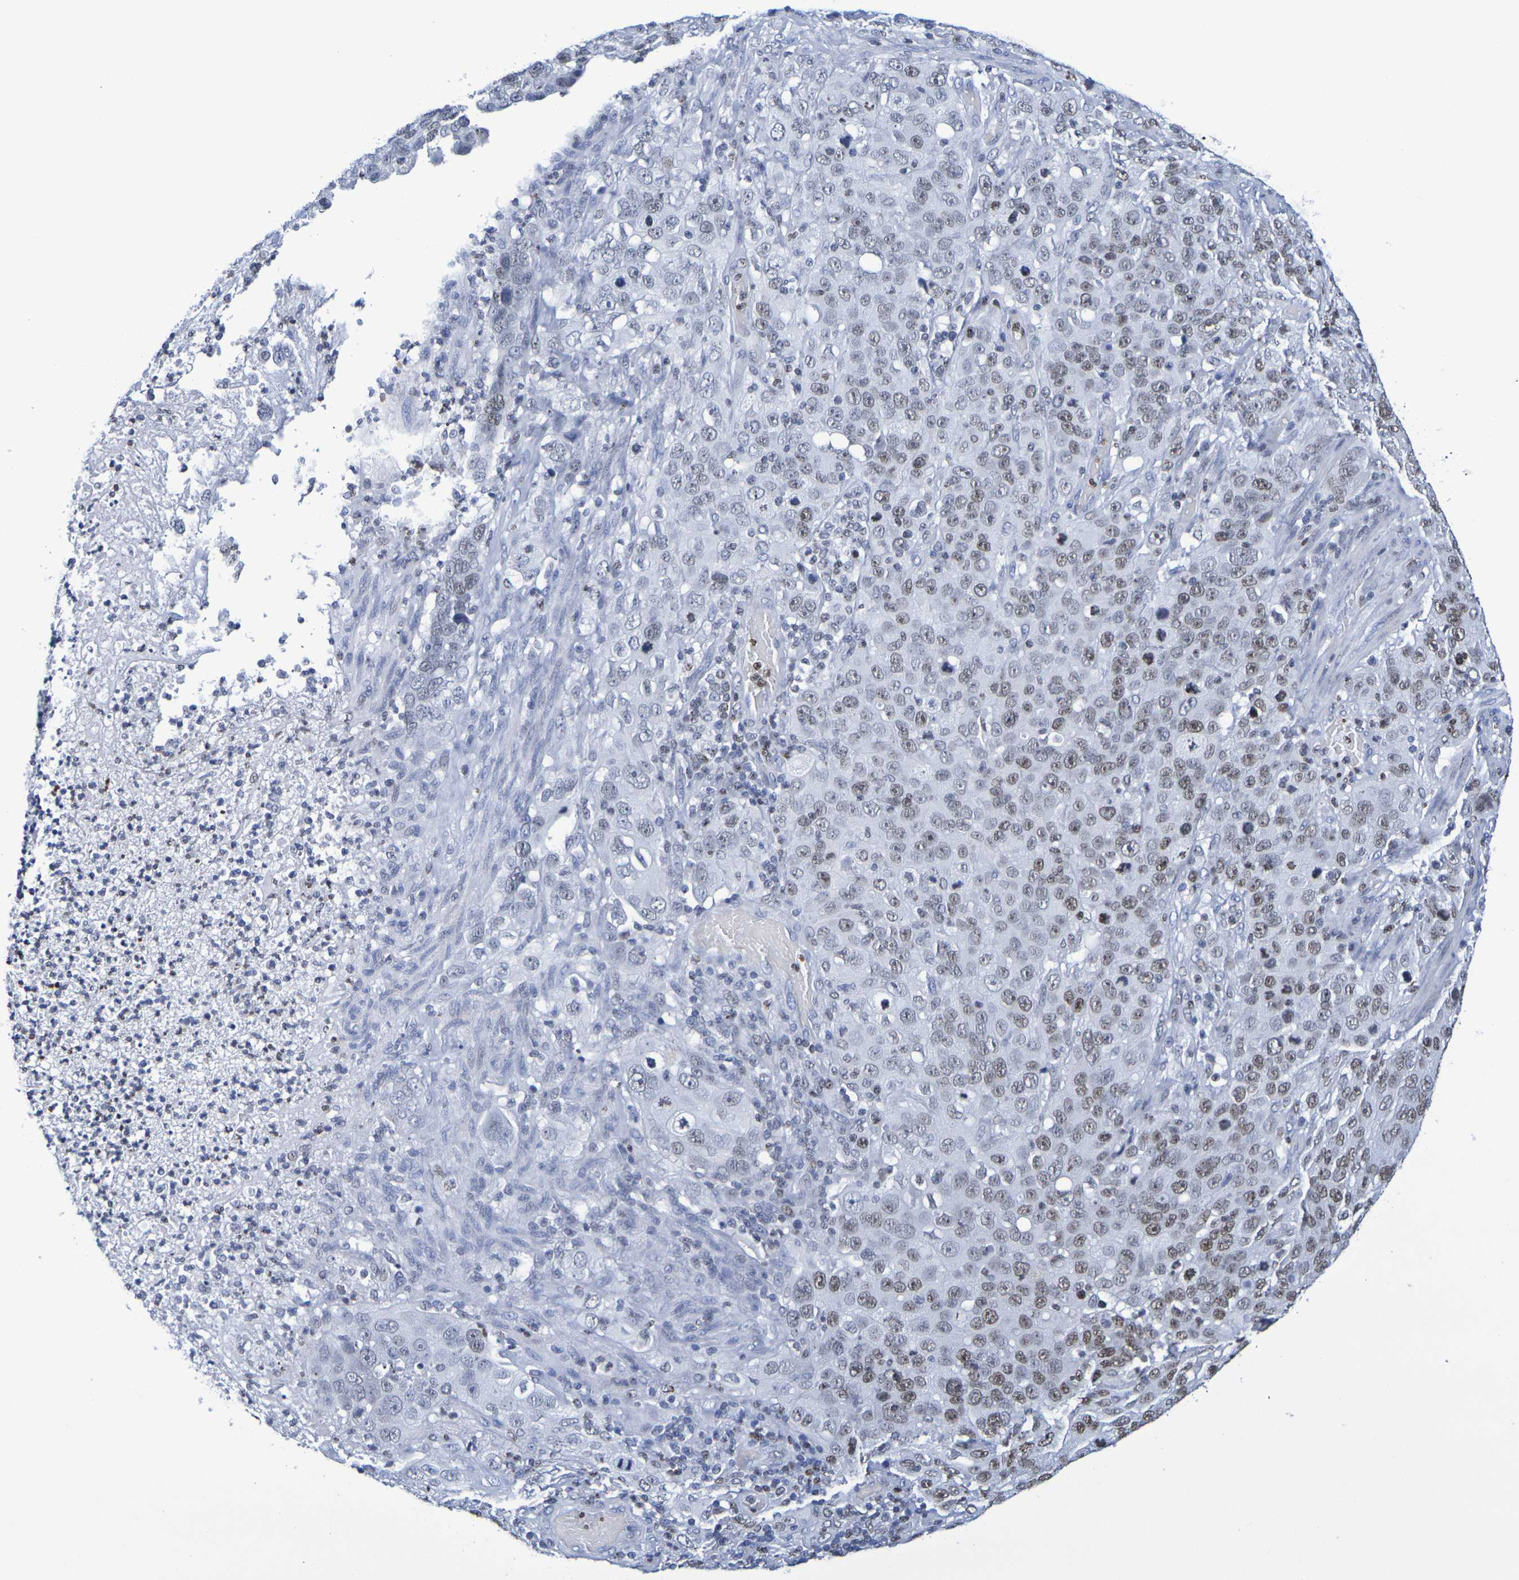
{"staining": {"intensity": "moderate", "quantity": ">75%", "location": "nuclear"}, "tissue": "stomach cancer", "cell_type": "Tumor cells", "image_type": "cancer", "snomed": [{"axis": "morphology", "description": "Normal tissue, NOS"}, {"axis": "morphology", "description": "Adenocarcinoma, NOS"}, {"axis": "topography", "description": "Stomach"}], "caption": "Immunohistochemical staining of stomach cancer (adenocarcinoma) shows medium levels of moderate nuclear positivity in approximately >75% of tumor cells.", "gene": "H1-5", "patient": {"sex": "male", "age": 48}}